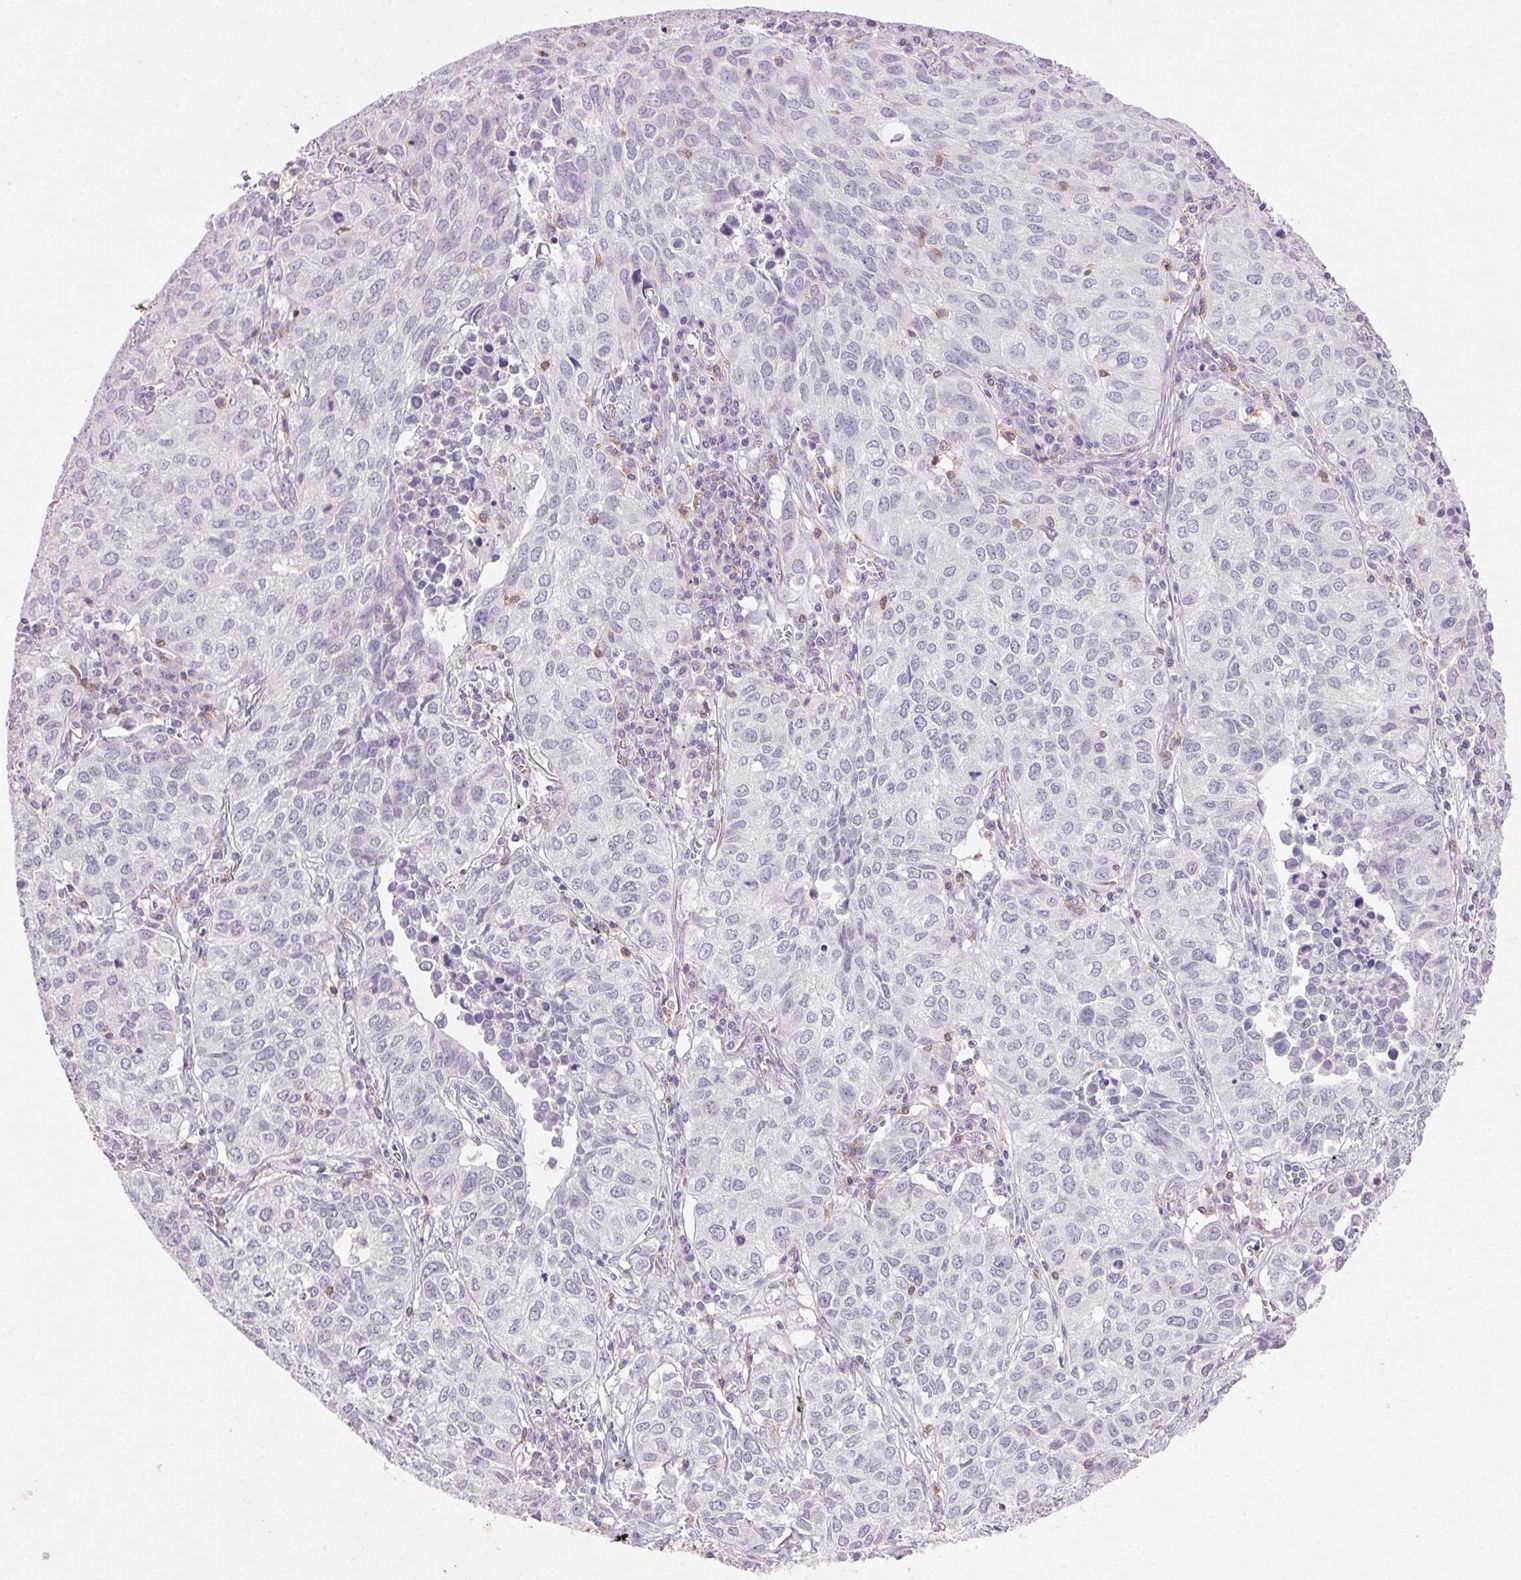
{"staining": {"intensity": "negative", "quantity": "none", "location": "none"}, "tissue": "lung cancer", "cell_type": "Tumor cells", "image_type": "cancer", "snomed": [{"axis": "morphology", "description": "Adenocarcinoma, NOS"}, {"axis": "topography", "description": "Lung"}], "caption": "Immunohistochemical staining of human lung cancer reveals no significant positivity in tumor cells.", "gene": "AKAP5", "patient": {"sex": "female", "age": 50}}